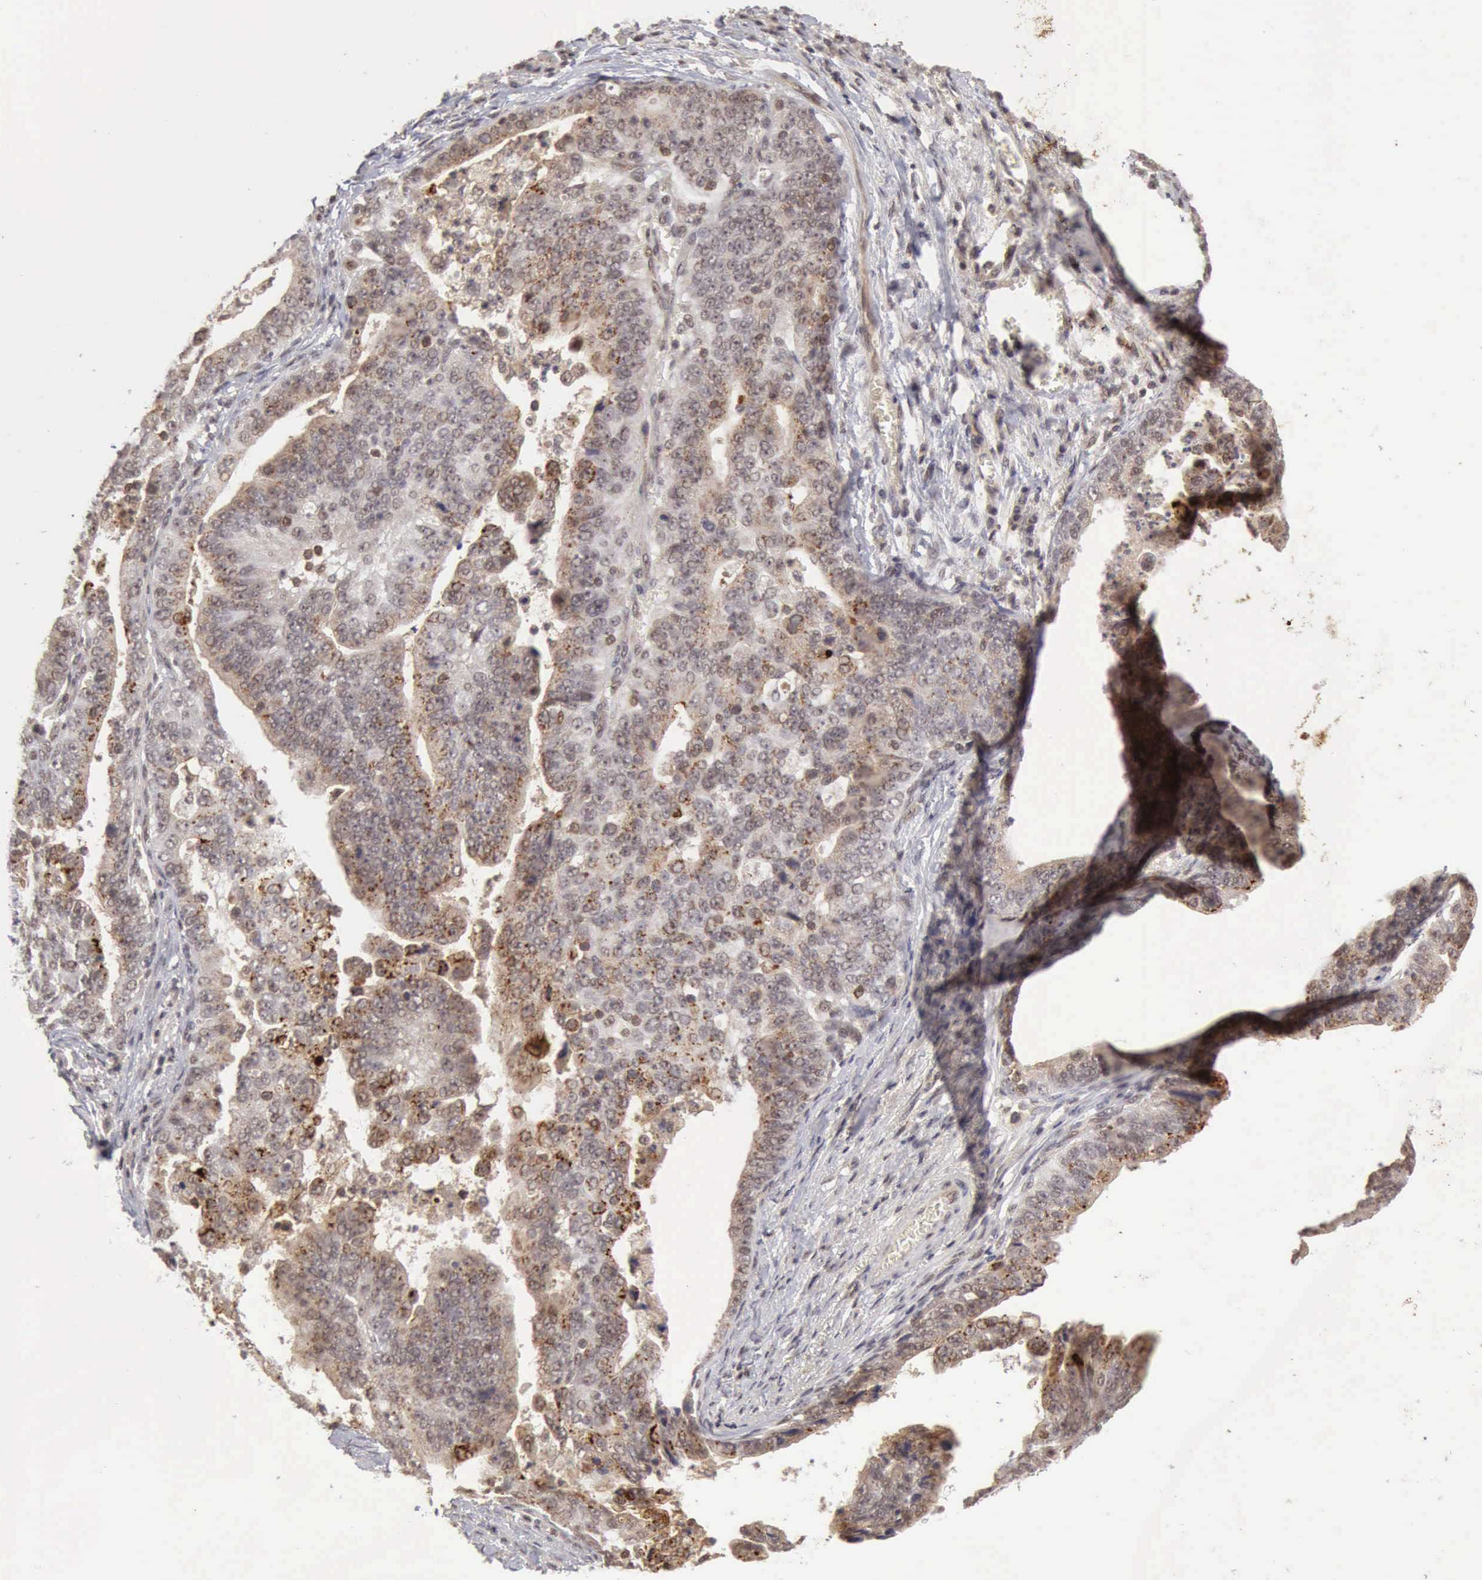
{"staining": {"intensity": "weak", "quantity": ">75%", "location": "cytoplasmic/membranous"}, "tissue": "stomach cancer", "cell_type": "Tumor cells", "image_type": "cancer", "snomed": [{"axis": "morphology", "description": "Adenocarcinoma, NOS"}, {"axis": "topography", "description": "Stomach, upper"}], "caption": "DAB (3,3'-diaminobenzidine) immunohistochemical staining of stomach cancer exhibits weak cytoplasmic/membranous protein staining in about >75% of tumor cells. (brown staining indicates protein expression, while blue staining denotes nuclei).", "gene": "CDKN2A", "patient": {"sex": "female", "age": 50}}